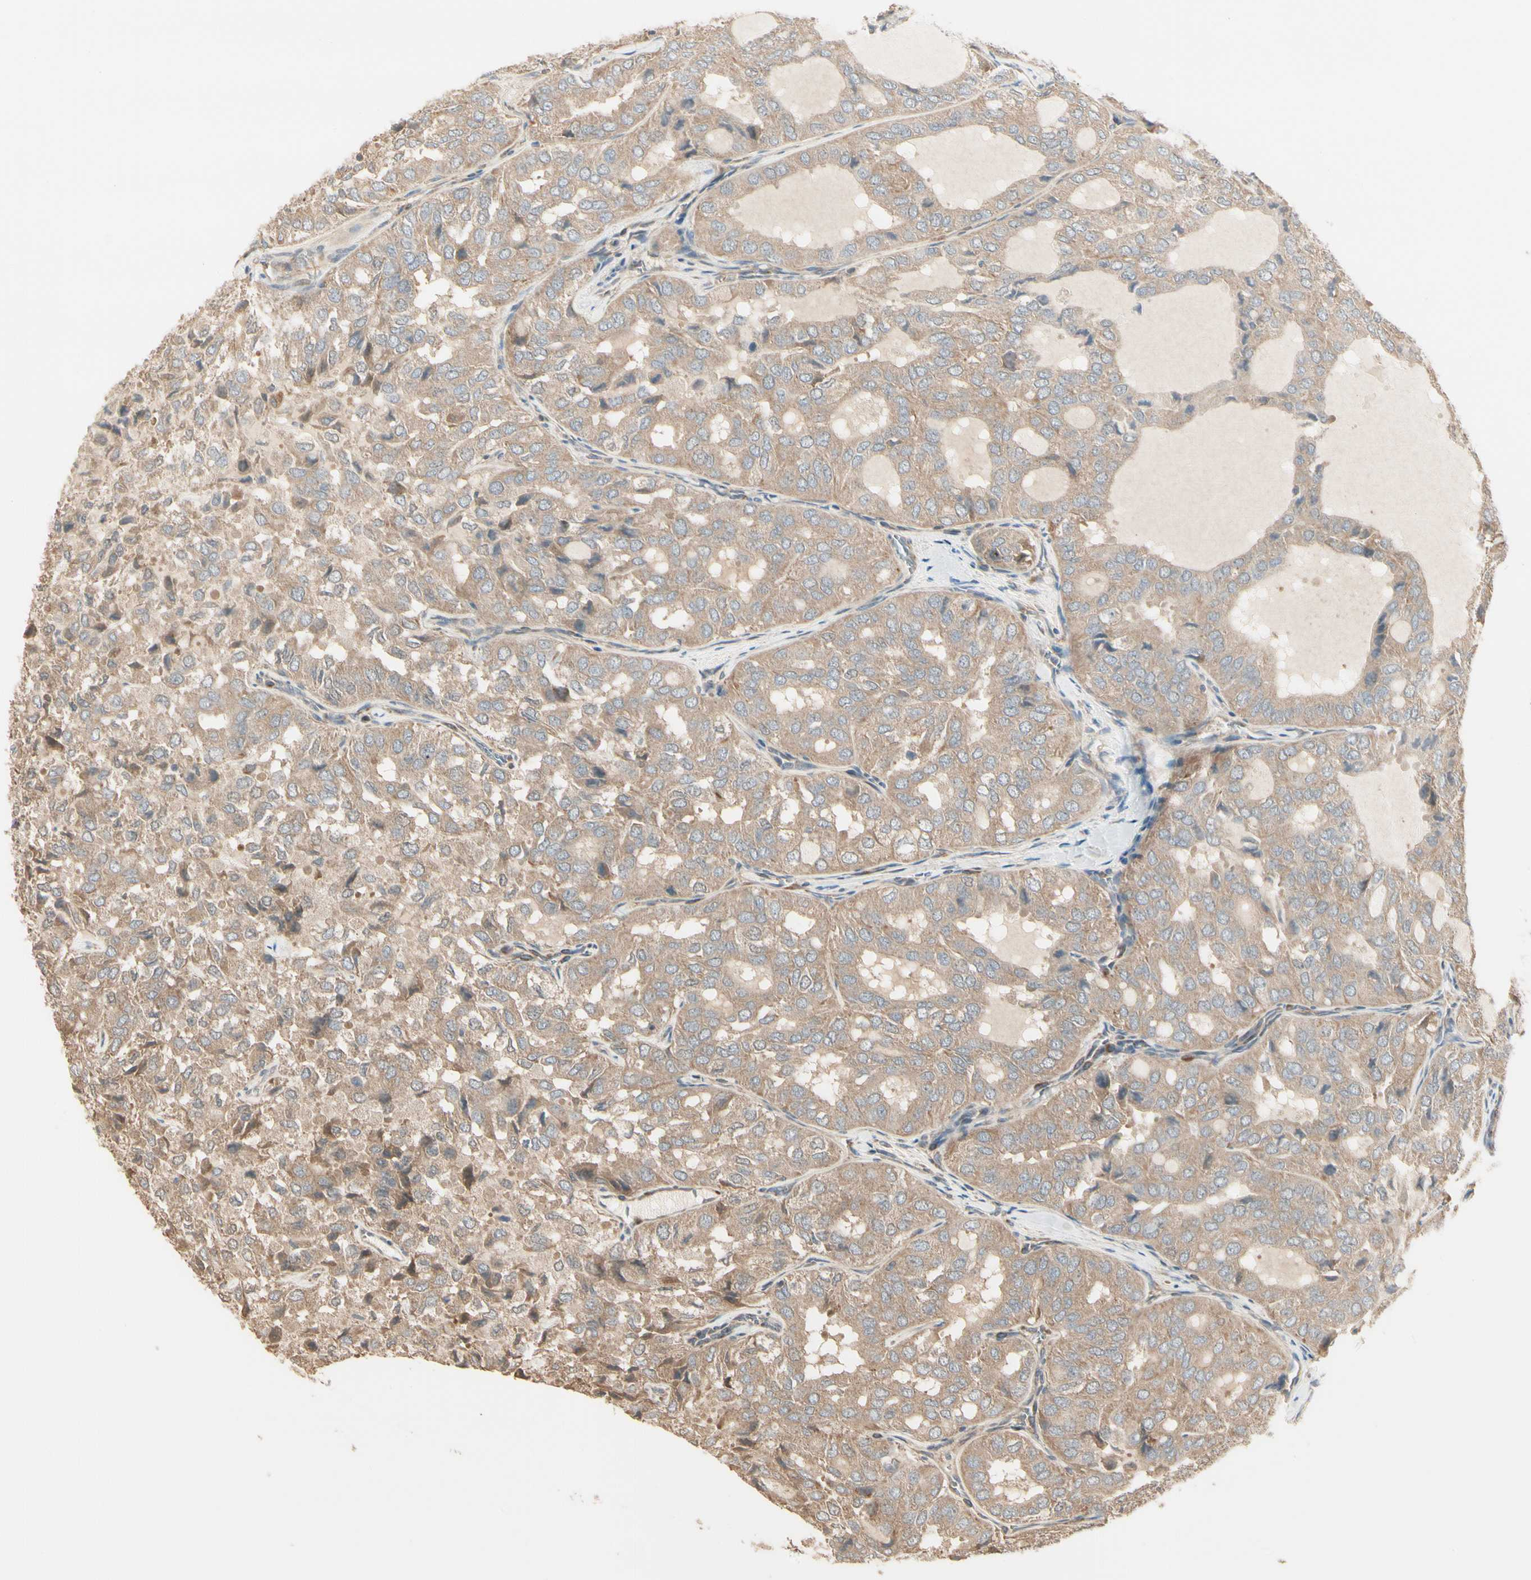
{"staining": {"intensity": "moderate", "quantity": ">75%", "location": "cytoplasmic/membranous"}, "tissue": "thyroid cancer", "cell_type": "Tumor cells", "image_type": "cancer", "snomed": [{"axis": "morphology", "description": "Follicular adenoma carcinoma, NOS"}, {"axis": "topography", "description": "Thyroid gland"}], "caption": "An IHC image of tumor tissue is shown. Protein staining in brown shows moderate cytoplasmic/membranous positivity in thyroid cancer within tumor cells.", "gene": "IRAG1", "patient": {"sex": "male", "age": 75}}